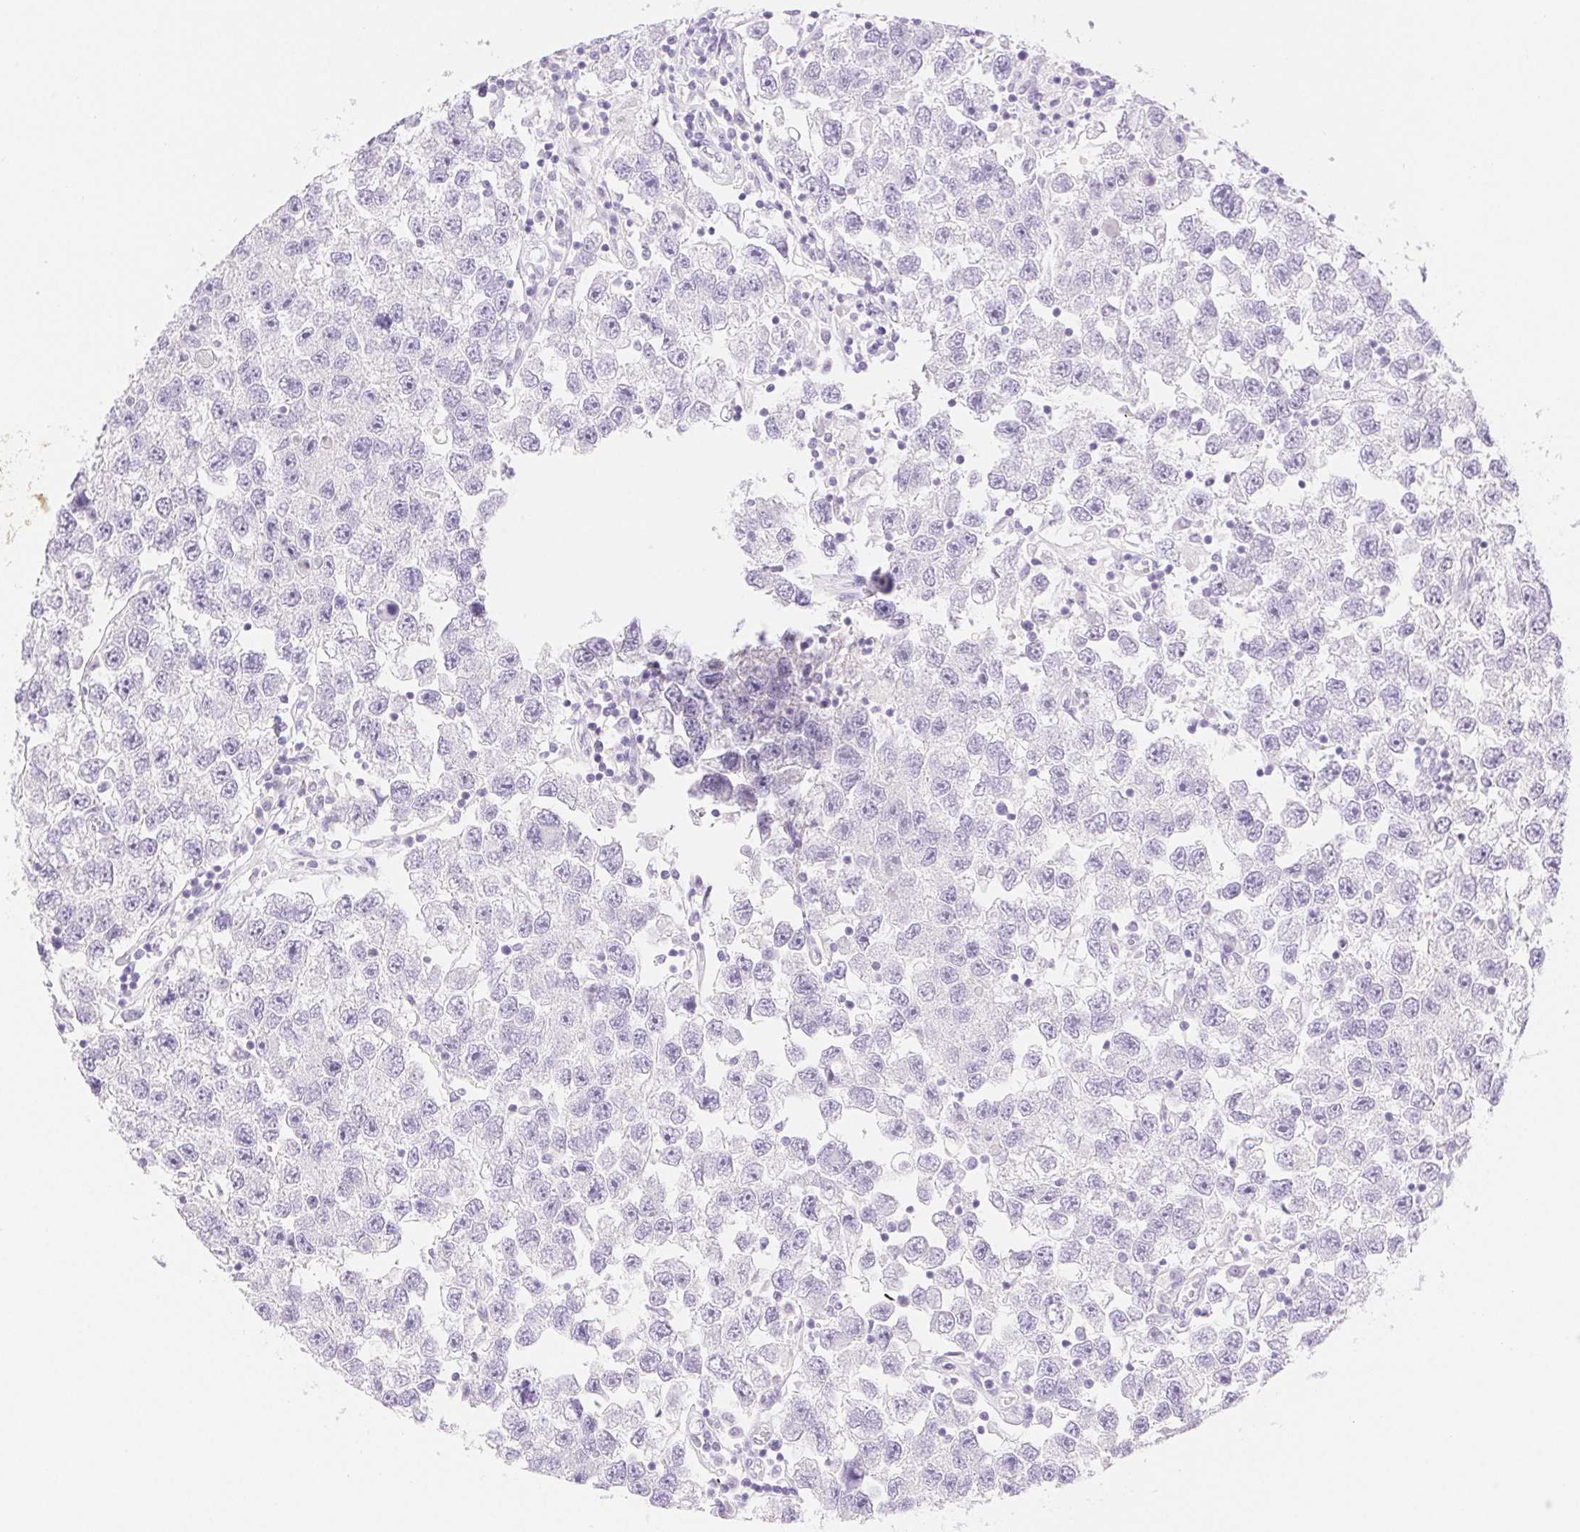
{"staining": {"intensity": "negative", "quantity": "none", "location": "none"}, "tissue": "testis cancer", "cell_type": "Tumor cells", "image_type": "cancer", "snomed": [{"axis": "morphology", "description": "Seminoma, NOS"}, {"axis": "topography", "description": "Testis"}], "caption": "The histopathology image exhibits no staining of tumor cells in seminoma (testis).", "gene": "SPACA4", "patient": {"sex": "male", "age": 26}}